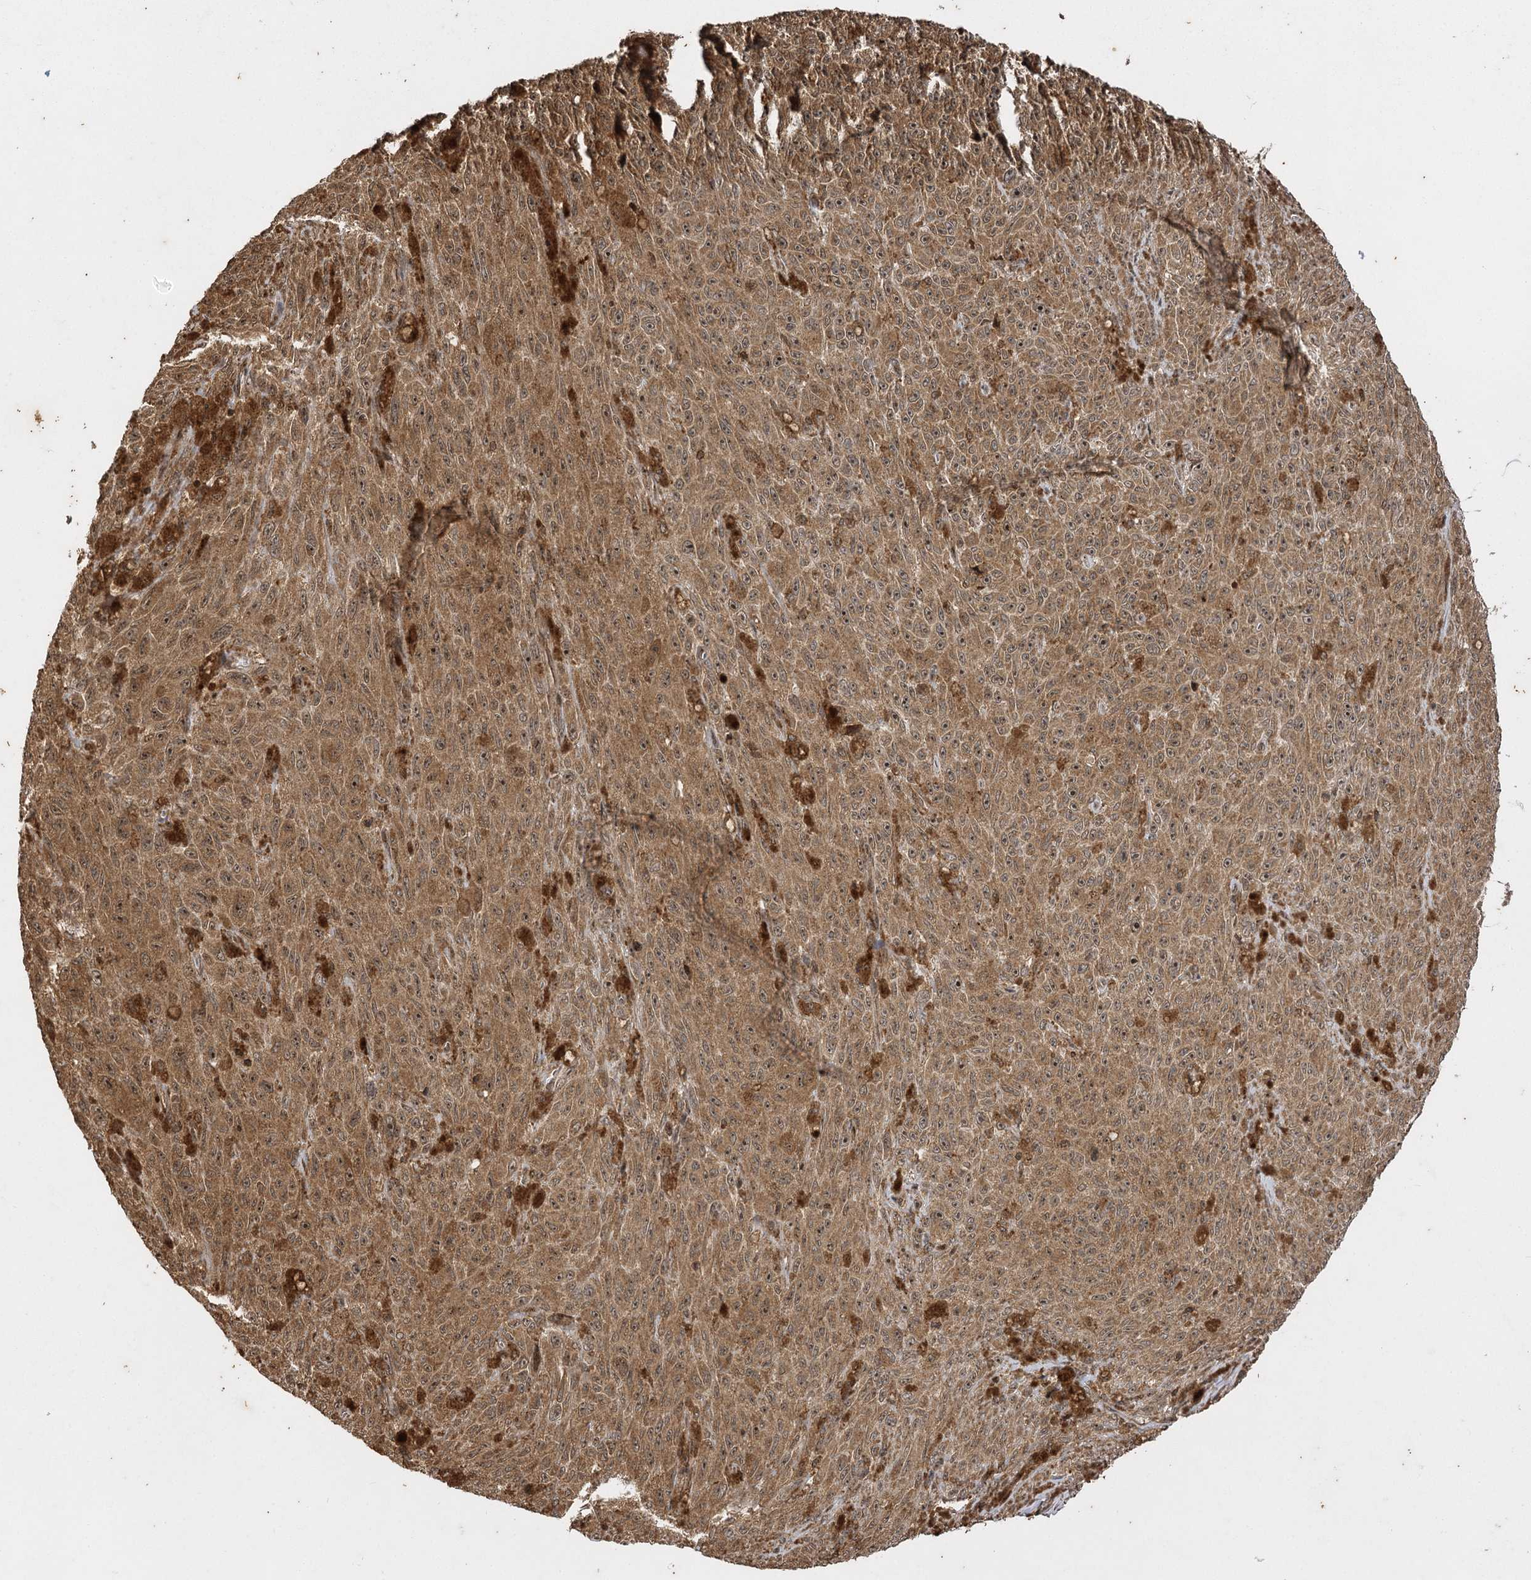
{"staining": {"intensity": "moderate", "quantity": ">75%", "location": "cytoplasmic/membranous,nuclear"}, "tissue": "melanoma", "cell_type": "Tumor cells", "image_type": "cancer", "snomed": [{"axis": "morphology", "description": "Malignant melanoma, NOS"}, {"axis": "topography", "description": "Skin"}], "caption": "Tumor cells show moderate cytoplasmic/membranous and nuclear expression in approximately >75% of cells in melanoma.", "gene": "IL11RA", "patient": {"sex": "female", "age": 82}}